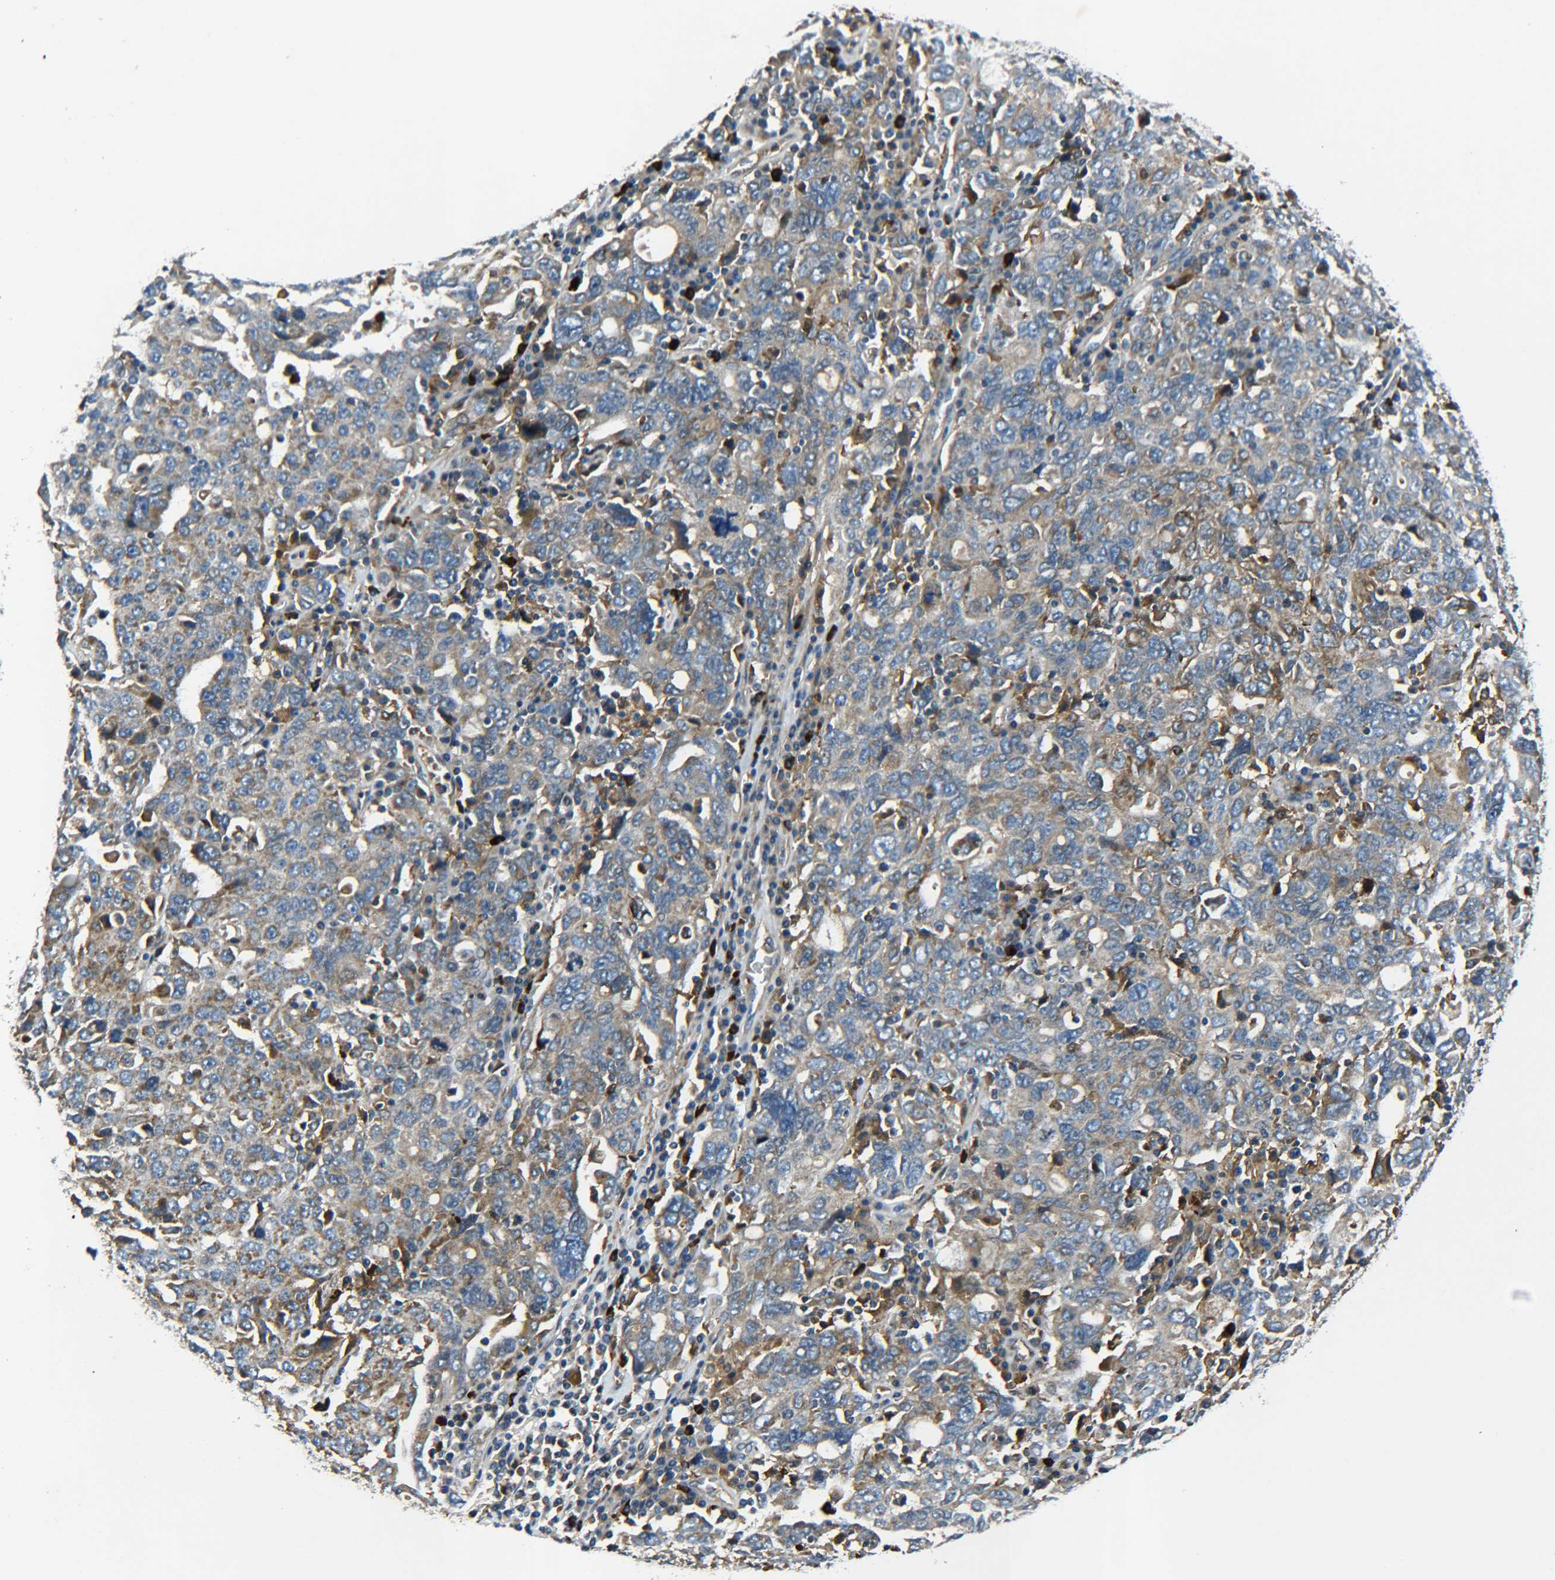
{"staining": {"intensity": "moderate", "quantity": ">75%", "location": "cytoplasmic/membranous"}, "tissue": "ovarian cancer", "cell_type": "Tumor cells", "image_type": "cancer", "snomed": [{"axis": "morphology", "description": "Carcinoma, endometroid"}, {"axis": "topography", "description": "Ovary"}], "caption": "Immunohistochemistry photomicrograph of neoplastic tissue: human ovarian endometroid carcinoma stained using immunohistochemistry (IHC) reveals medium levels of moderate protein expression localized specifically in the cytoplasmic/membranous of tumor cells, appearing as a cytoplasmic/membranous brown color.", "gene": "RAB1B", "patient": {"sex": "female", "age": 62}}